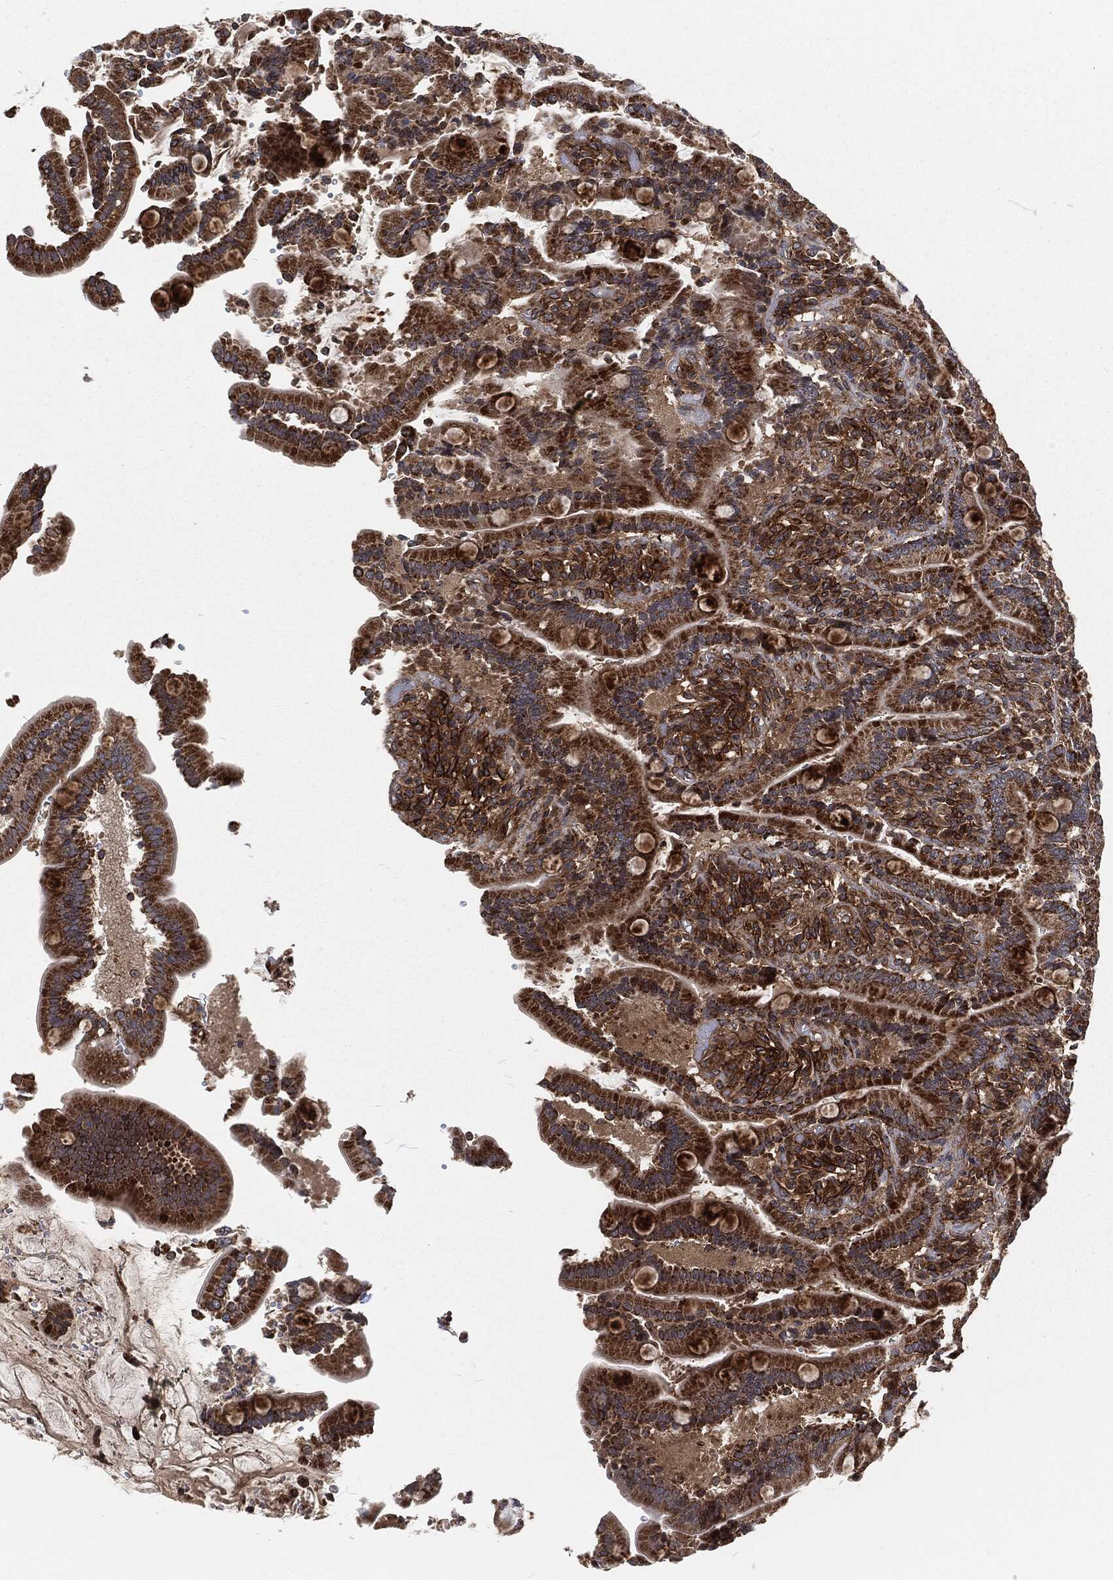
{"staining": {"intensity": "strong", "quantity": ">75%", "location": "cytoplasmic/membranous"}, "tissue": "duodenum", "cell_type": "Glandular cells", "image_type": "normal", "snomed": [{"axis": "morphology", "description": "Normal tissue, NOS"}, {"axis": "topography", "description": "Duodenum"}], "caption": "Glandular cells exhibit high levels of strong cytoplasmic/membranous staining in about >75% of cells in benign duodenum.", "gene": "RFTN1", "patient": {"sex": "female", "age": 62}}